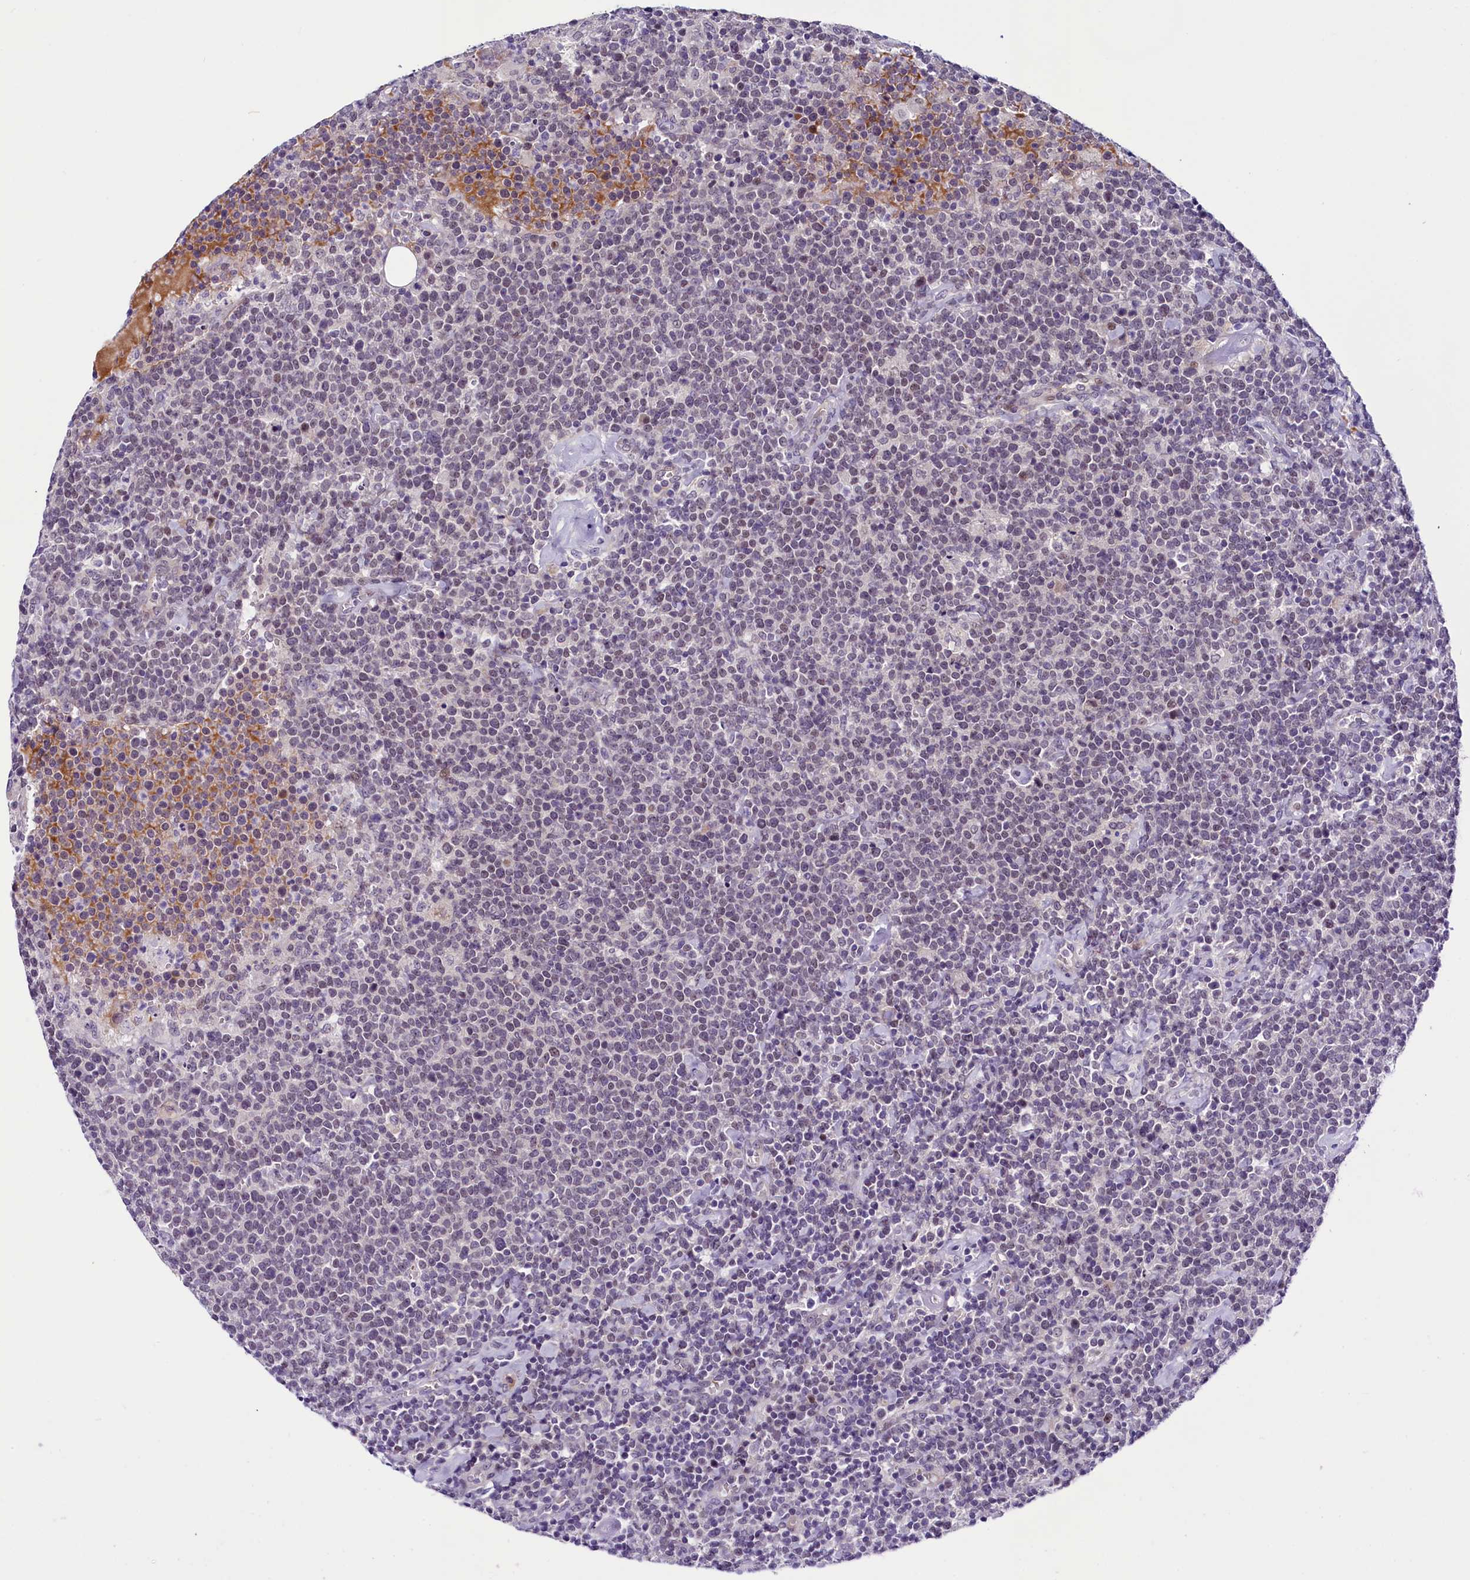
{"staining": {"intensity": "negative", "quantity": "none", "location": "none"}, "tissue": "lymphoma", "cell_type": "Tumor cells", "image_type": "cancer", "snomed": [{"axis": "morphology", "description": "Malignant lymphoma, non-Hodgkin's type, High grade"}, {"axis": "topography", "description": "Lymph node"}], "caption": "Tumor cells show no significant positivity in lymphoma.", "gene": "CCDC106", "patient": {"sex": "male", "age": 61}}